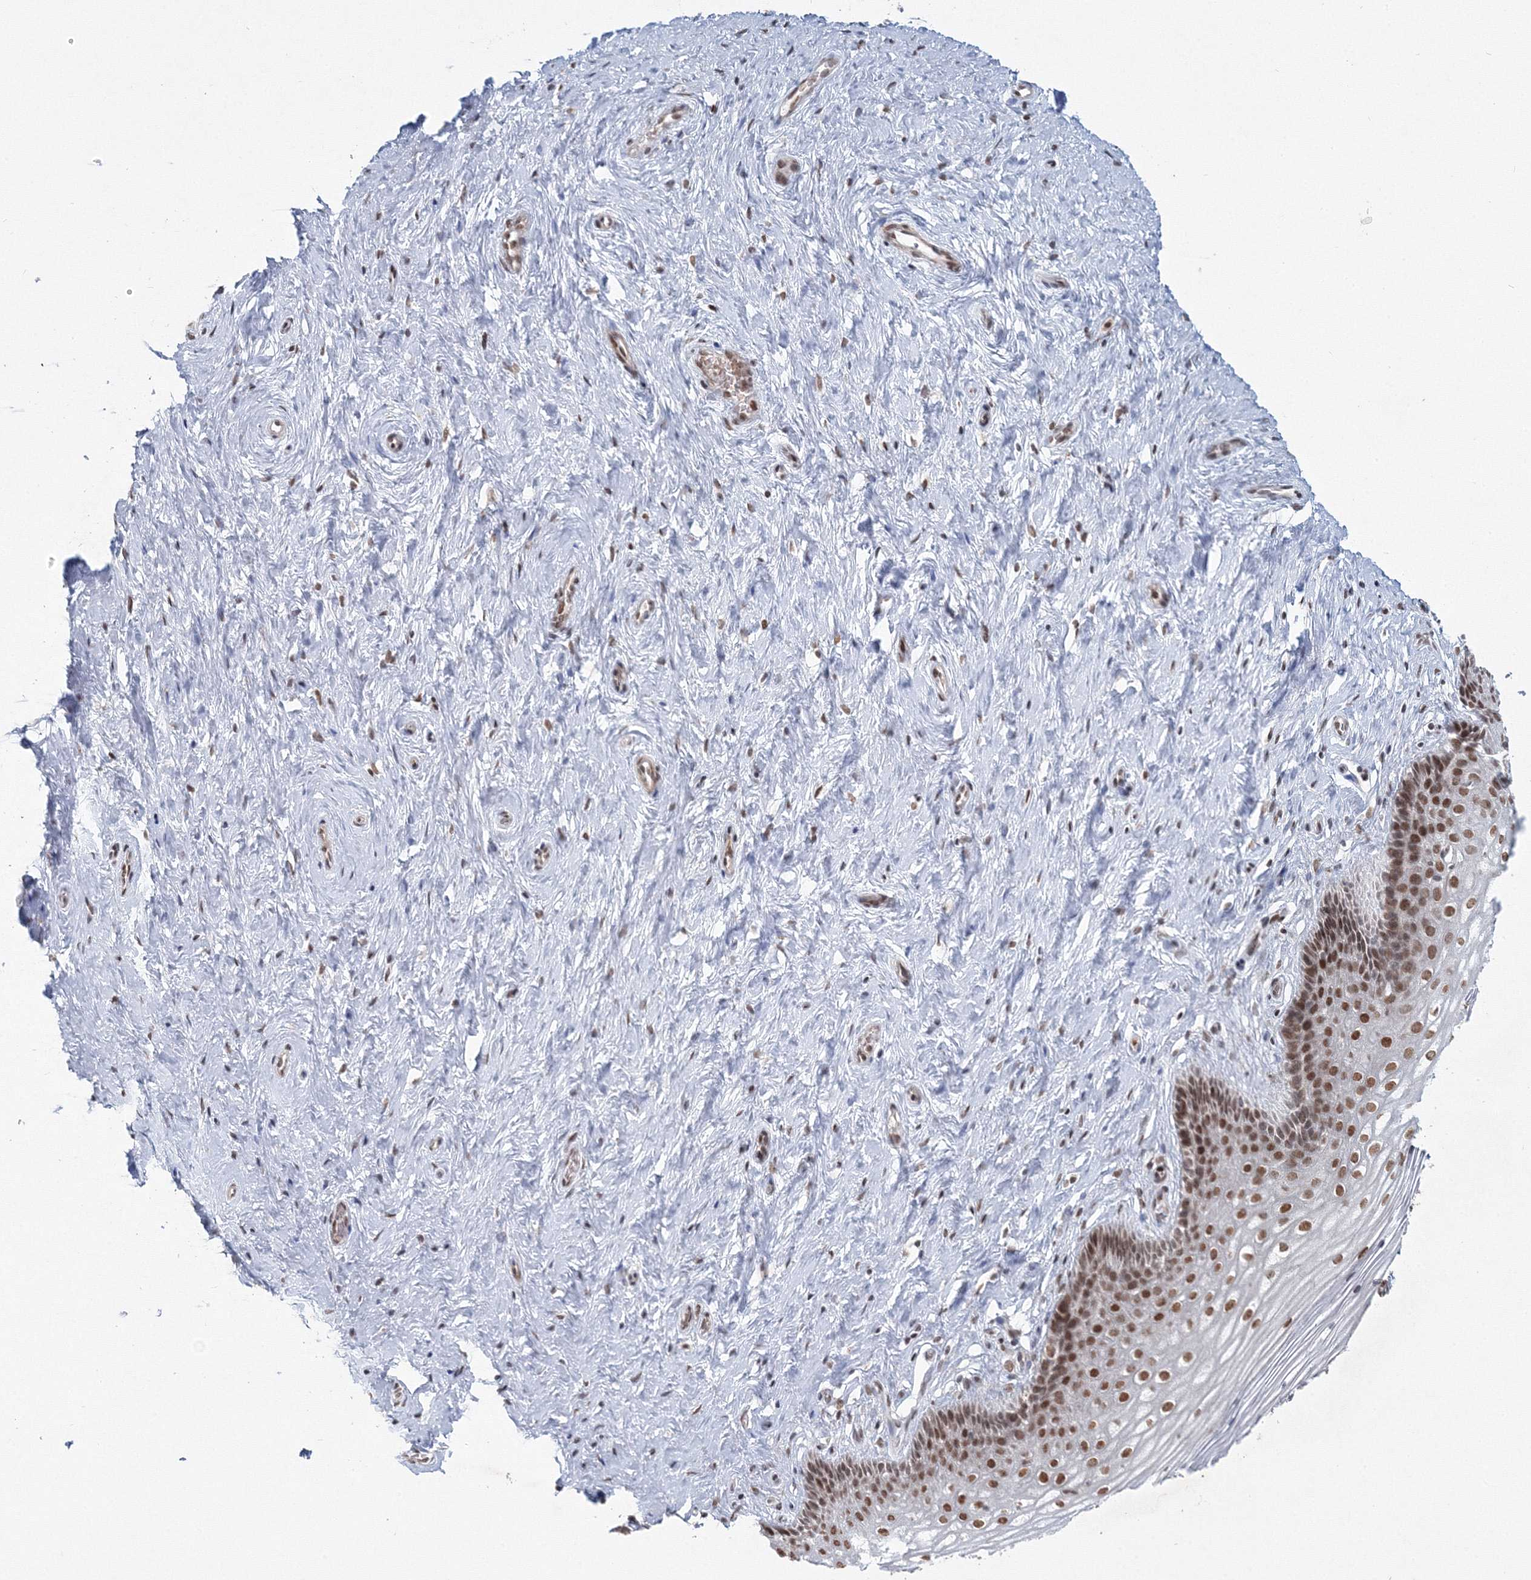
{"staining": {"intensity": "moderate", "quantity": ">75%", "location": "nuclear"}, "tissue": "cervix", "cell_type": "Glandular cells", "image_type": "normal", "snomed": [{"axis": "morphology", "description": "Normal tissue, NOS"}, {"axis": "topography", "description": "Cervix"}], "caption": "Immunohistochemical staining of benign cervix exhibits >75% levels of moderate nuclear protein positivity in approximately >75% of glandular cells. Nuclei are stained in blue.", "gene": "C3orf33", "patient": {"sex": "female", "age": 33}}